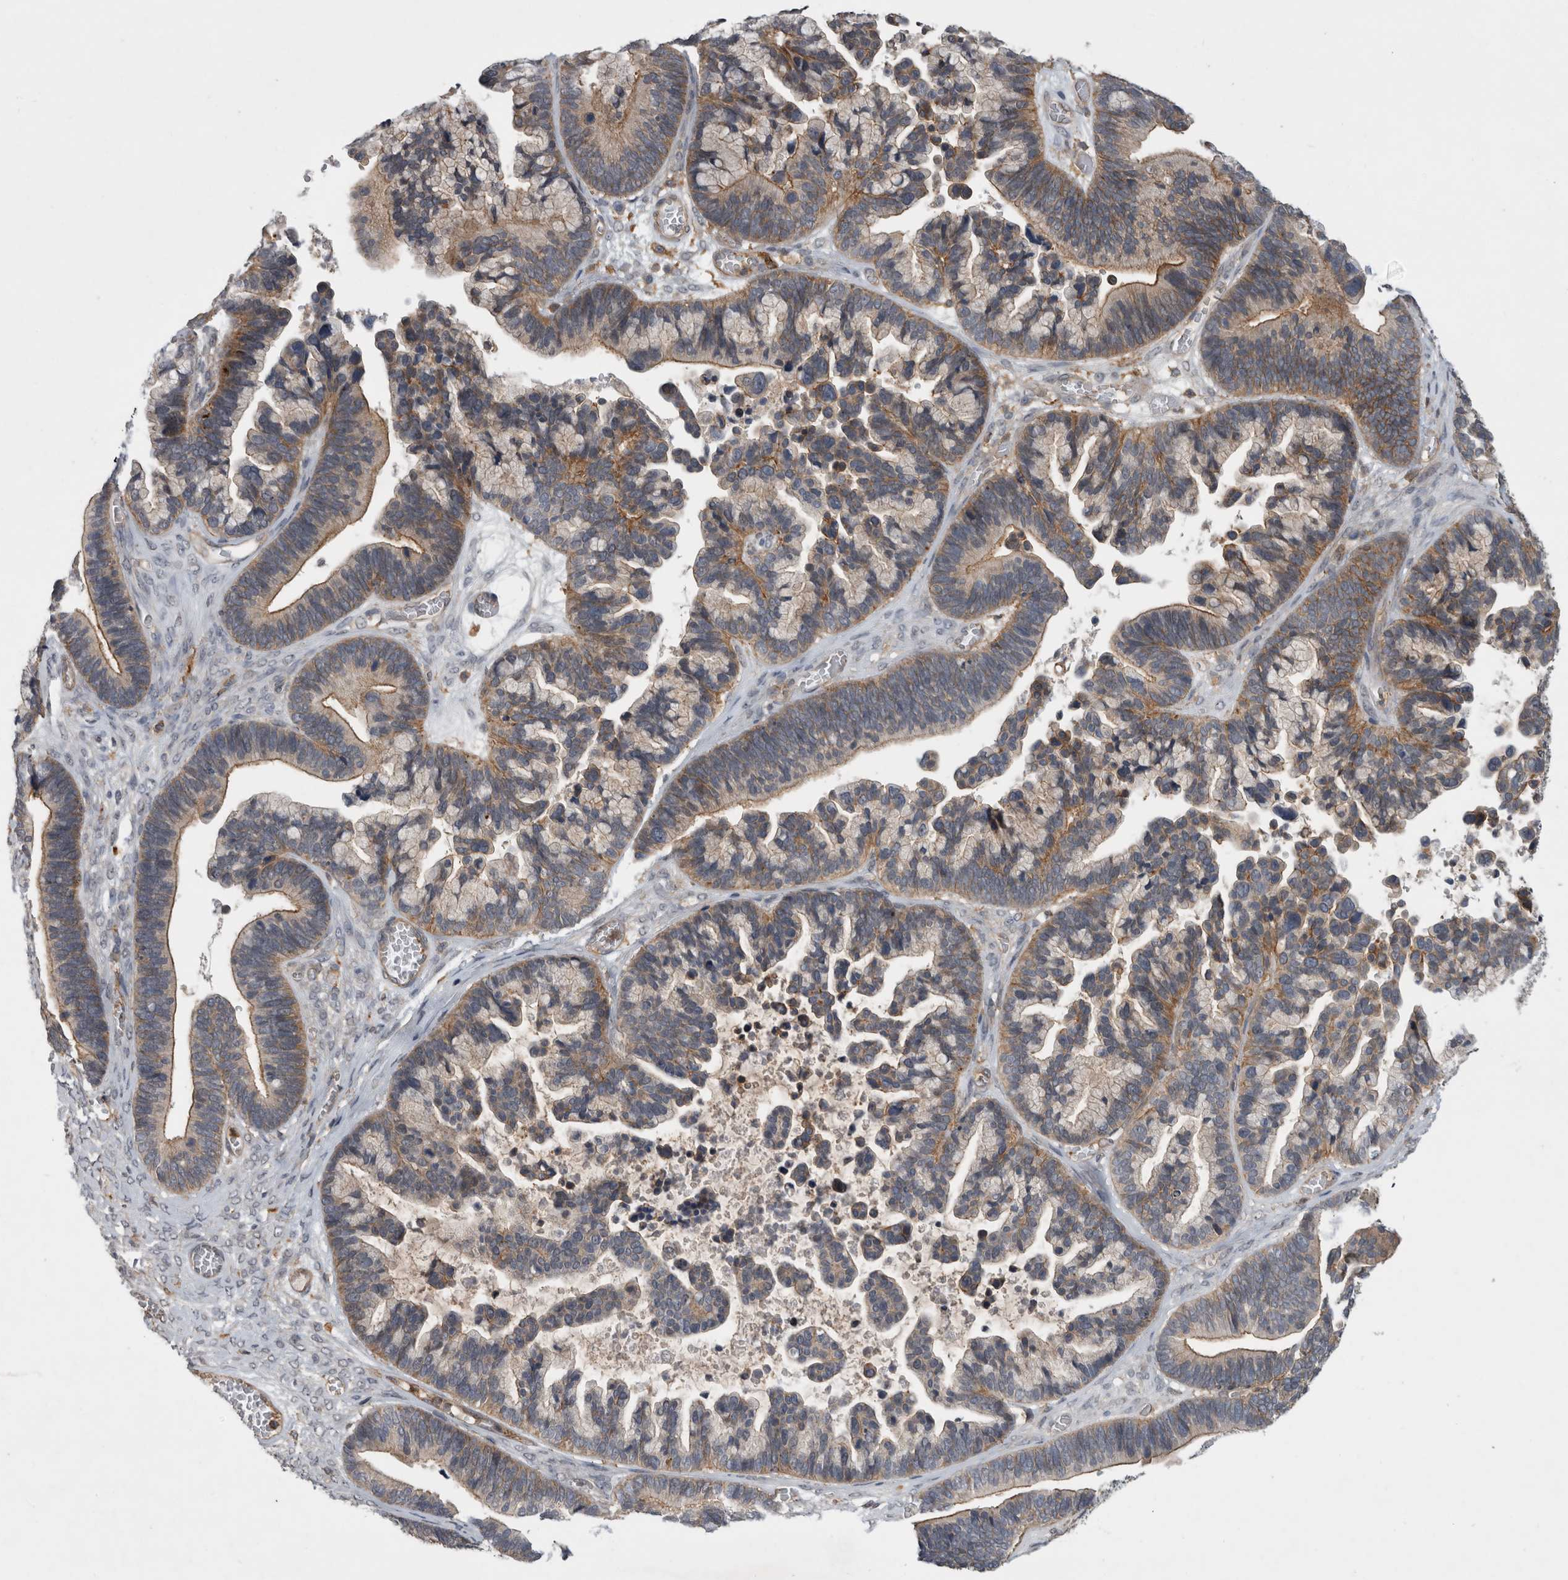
{"staining": {"intensity": "moderate", "quantity": "25%-75%", "location": "cytoplasmic/membranous"}, "tissue": "ovarian cancer", "cell_type": "Tumor cells", "image_type": "cancer", "snomed": [{"axis": "morphology", "description": "Cystadenocarcinoma, serous, NOS"}, {"axis": "topography", "description": "Ovary"}], "caption": "Ovarian serous cystadenocarcinoma stained with a protein marker displays moderate staining in tumor cells.", "gene": "SPATA48", "patient": {"sex": "female", "age": 56}}